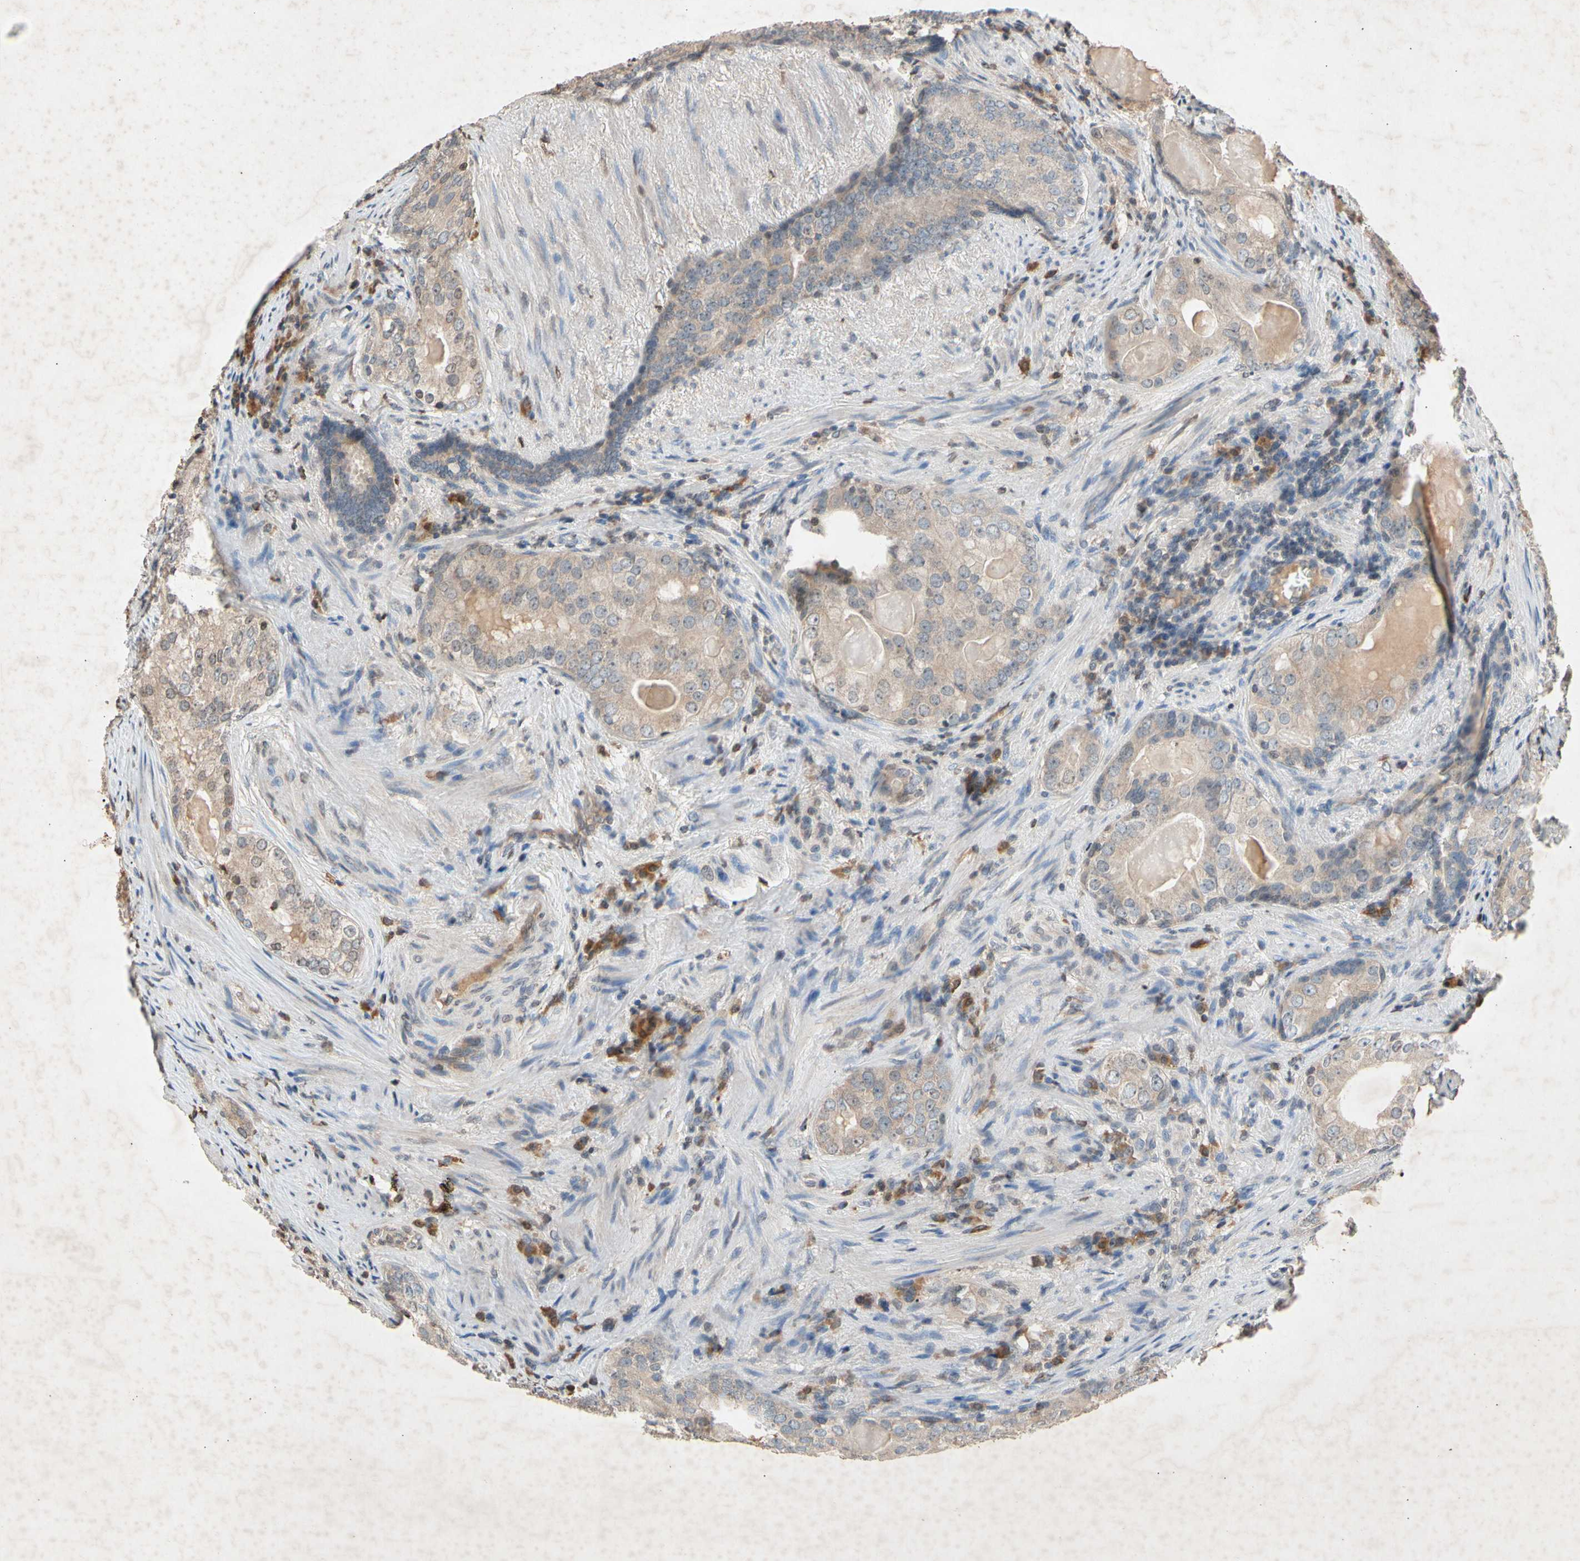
{"staining": {"intensity": "weak", "quantity": ">75%", "location": "cytoplasmic/membranous"}, "tissue": "prostate cancer", "cell_type": "Tumor cells", "image_type": "cancer", "snomed": [{"axis": "morphology", "description": "Adenocarcinoma, High grade"}, {"axis": "topography", "description": "Prostate"}], "caption": "Immunohistochemistry image of human adenocarcinoma (high-grade) (prostate) stained for a protein (brown), which shows low levels of weak cytoplasmic/membranous positivity in approximately >75% of tumor cells.", "gene": "PRDX4", "patient": {"sex": "male", "age": 66}}